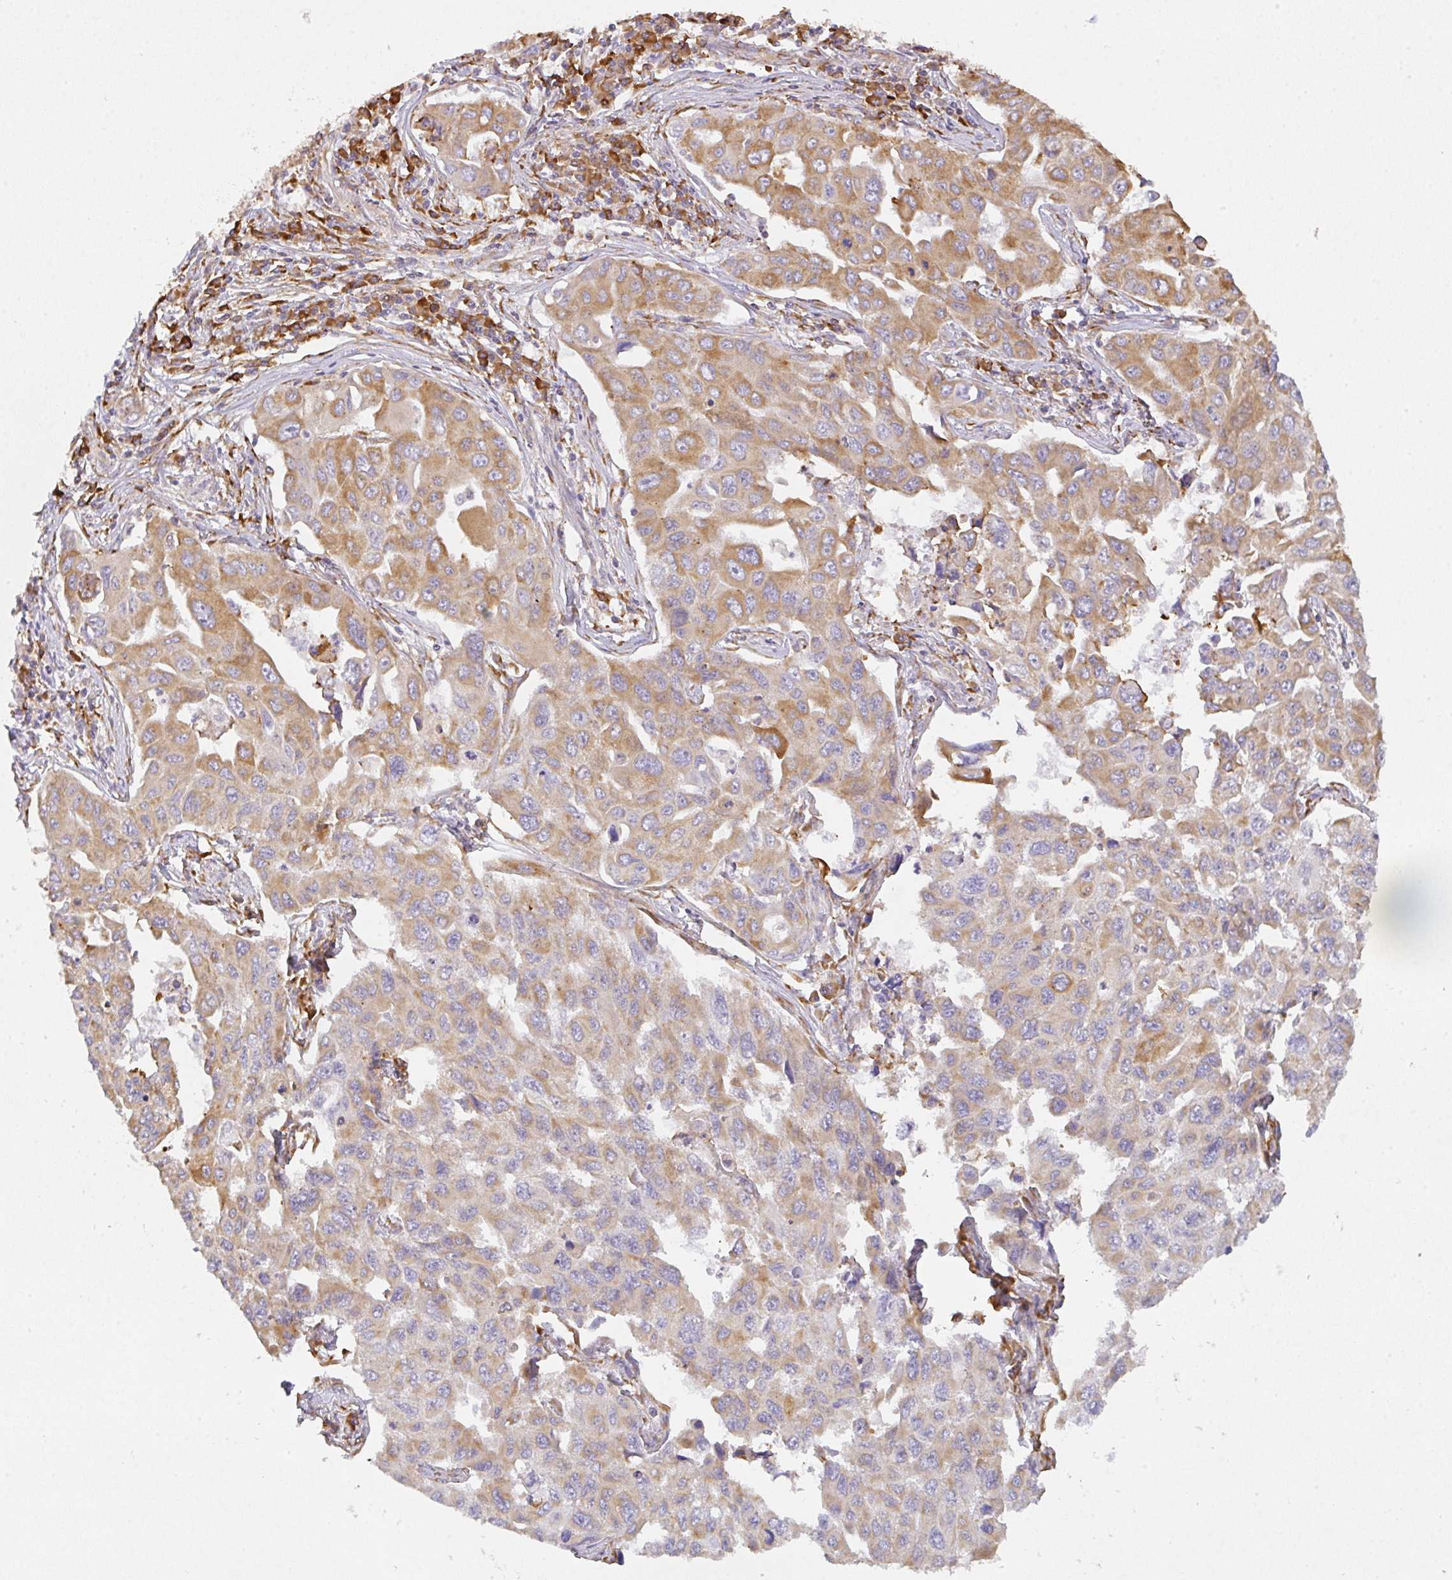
{"staining": {"intensity": "moderate", "quantity": ">75%", "location": "cytoplasmic/membranous"}, "tissue": "lung cancer", "cell_type": "Tumor cells", "image_type": "cancer", "snomed": [{"axis": "morphology", "description": "Adenocarcinoma, NOS"}, {"axis": "topography", "description": "Lung"}], "caption": "Immunohistochemical staining of lung adenocarcinoma shows moderate cytoplasmic/membranous protein positivity in approximately >75% of tumor cells.", "gene": "DOK4", "patient": {"sex": "male", "age": 64}}